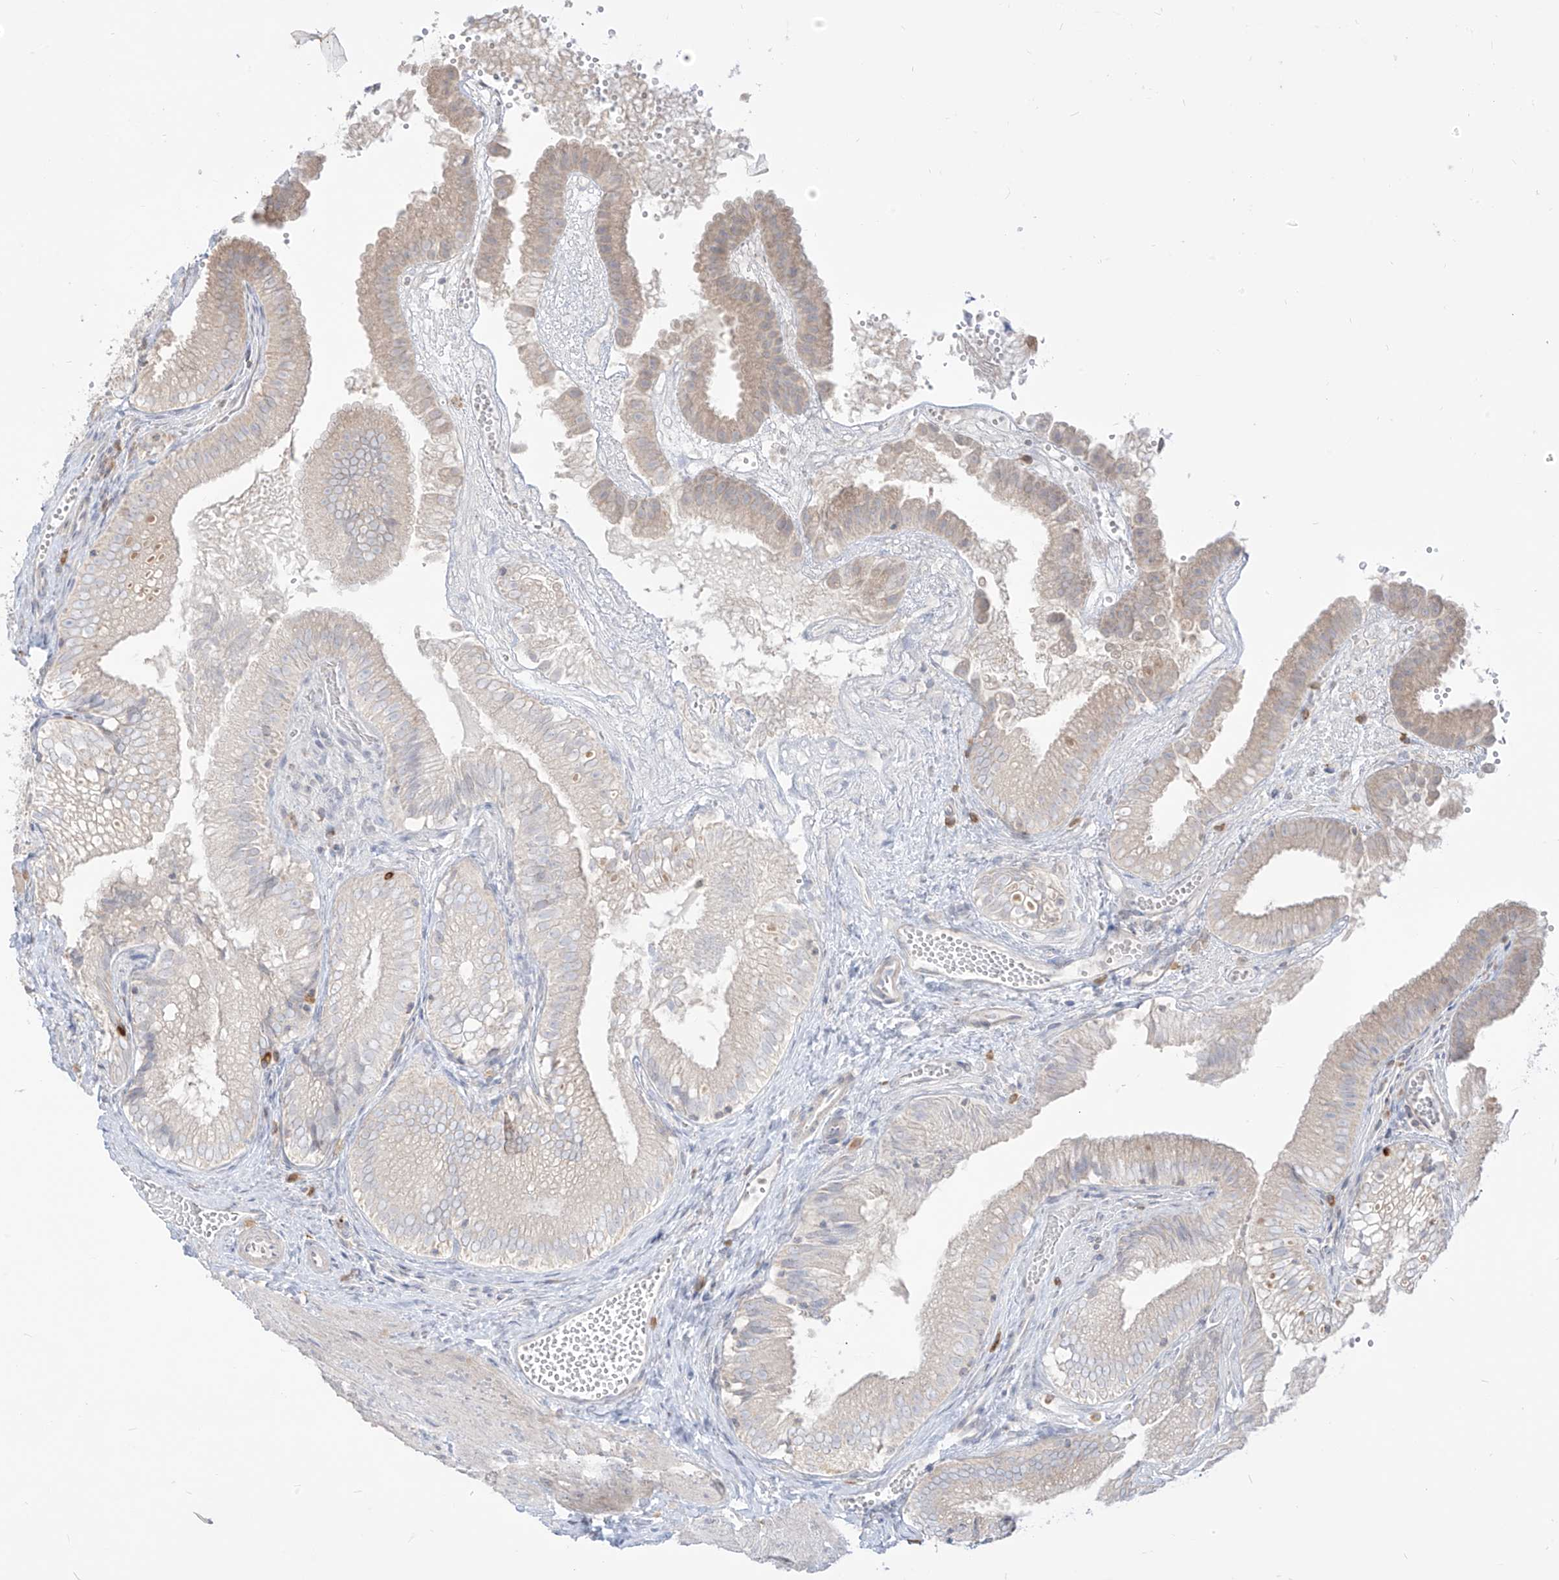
{"staining": {"intensity": "weak", "quantity": "25%-75%", "location": "cytoplasmic/membranous"}, "tissue": "gallbladder", "cell_type": "Glandular cells", "image_type": "normal", "snomed": [{"axis": "morphology", "description": "Normal tissue, NOS"}, {"axis": "topography", "description": "Gallbladder"}], "caption": "Immunohistochemical staining of normal human gallbladder exhibits weak cytoplasmic/membranous protein expression in about 25%-75% of glandular cells. (DAB (3,3'-diaminobenzidine) = brown stain, brightfield microscopy at high magnification).", "gene": "SYTL3", "patient": {"sex": "female", "age": 30}}